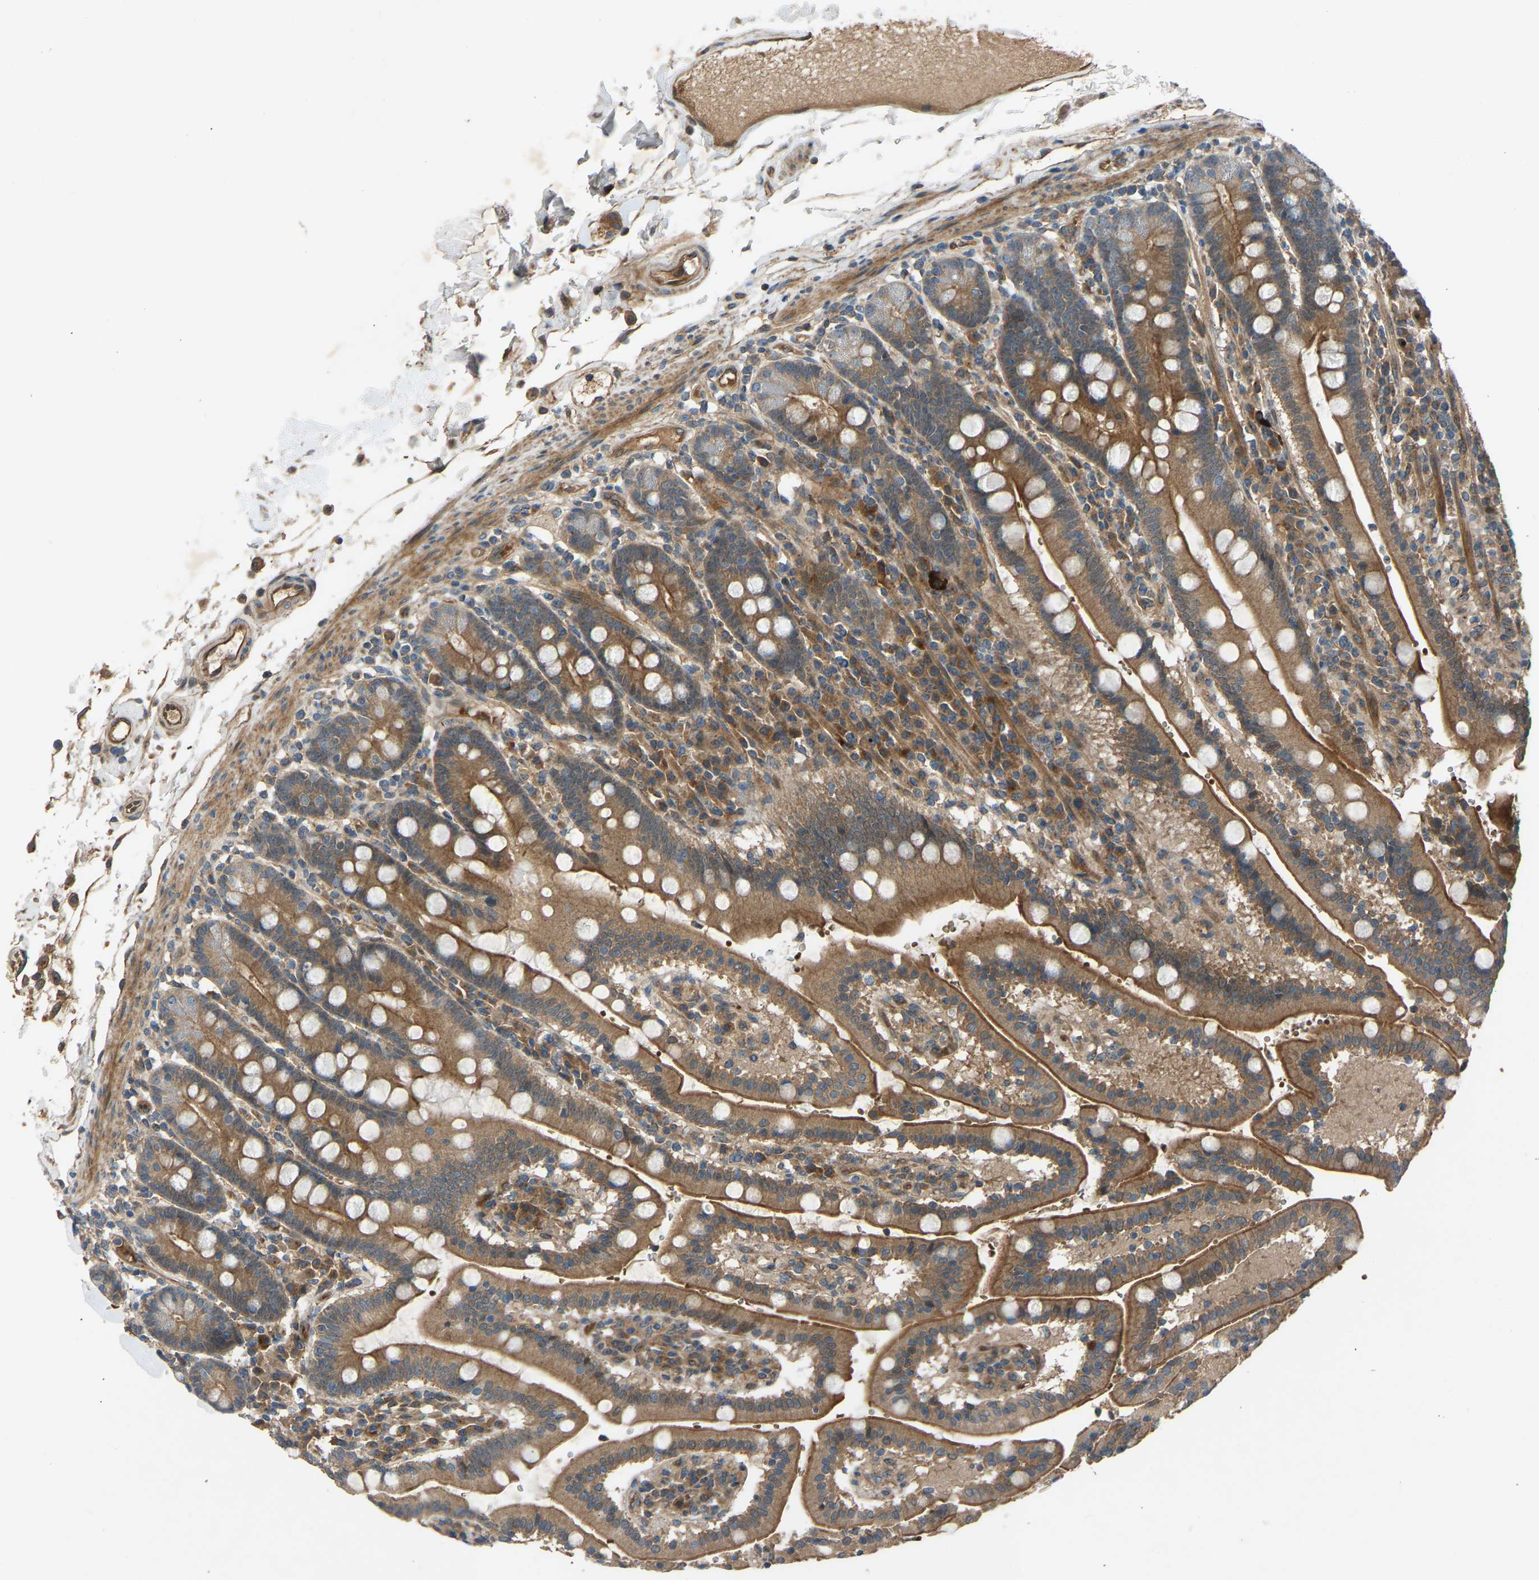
{"staining": {"intensity": "moderate", "quantity": ">75%", "location": "cytoplasmic/membranous"}, "tissue": "duodenum", "cell_type": "Glandular cells", "image_type": "normal", "snomed": [{"axis": "morphology", "description": "Normal tissue, NOS"}, {"axis": "topography", "description": "Small intestine, NOS"}], "caption": "IHC histopathology image of normal human duodenum stained for a protein (brown), which shows medium levels of moderate cytoplasmic/membranous staining in approximately >75% of glandular cells.", "gene": "GAS2L1", "patient": {"sex": "female", "age": 71}}